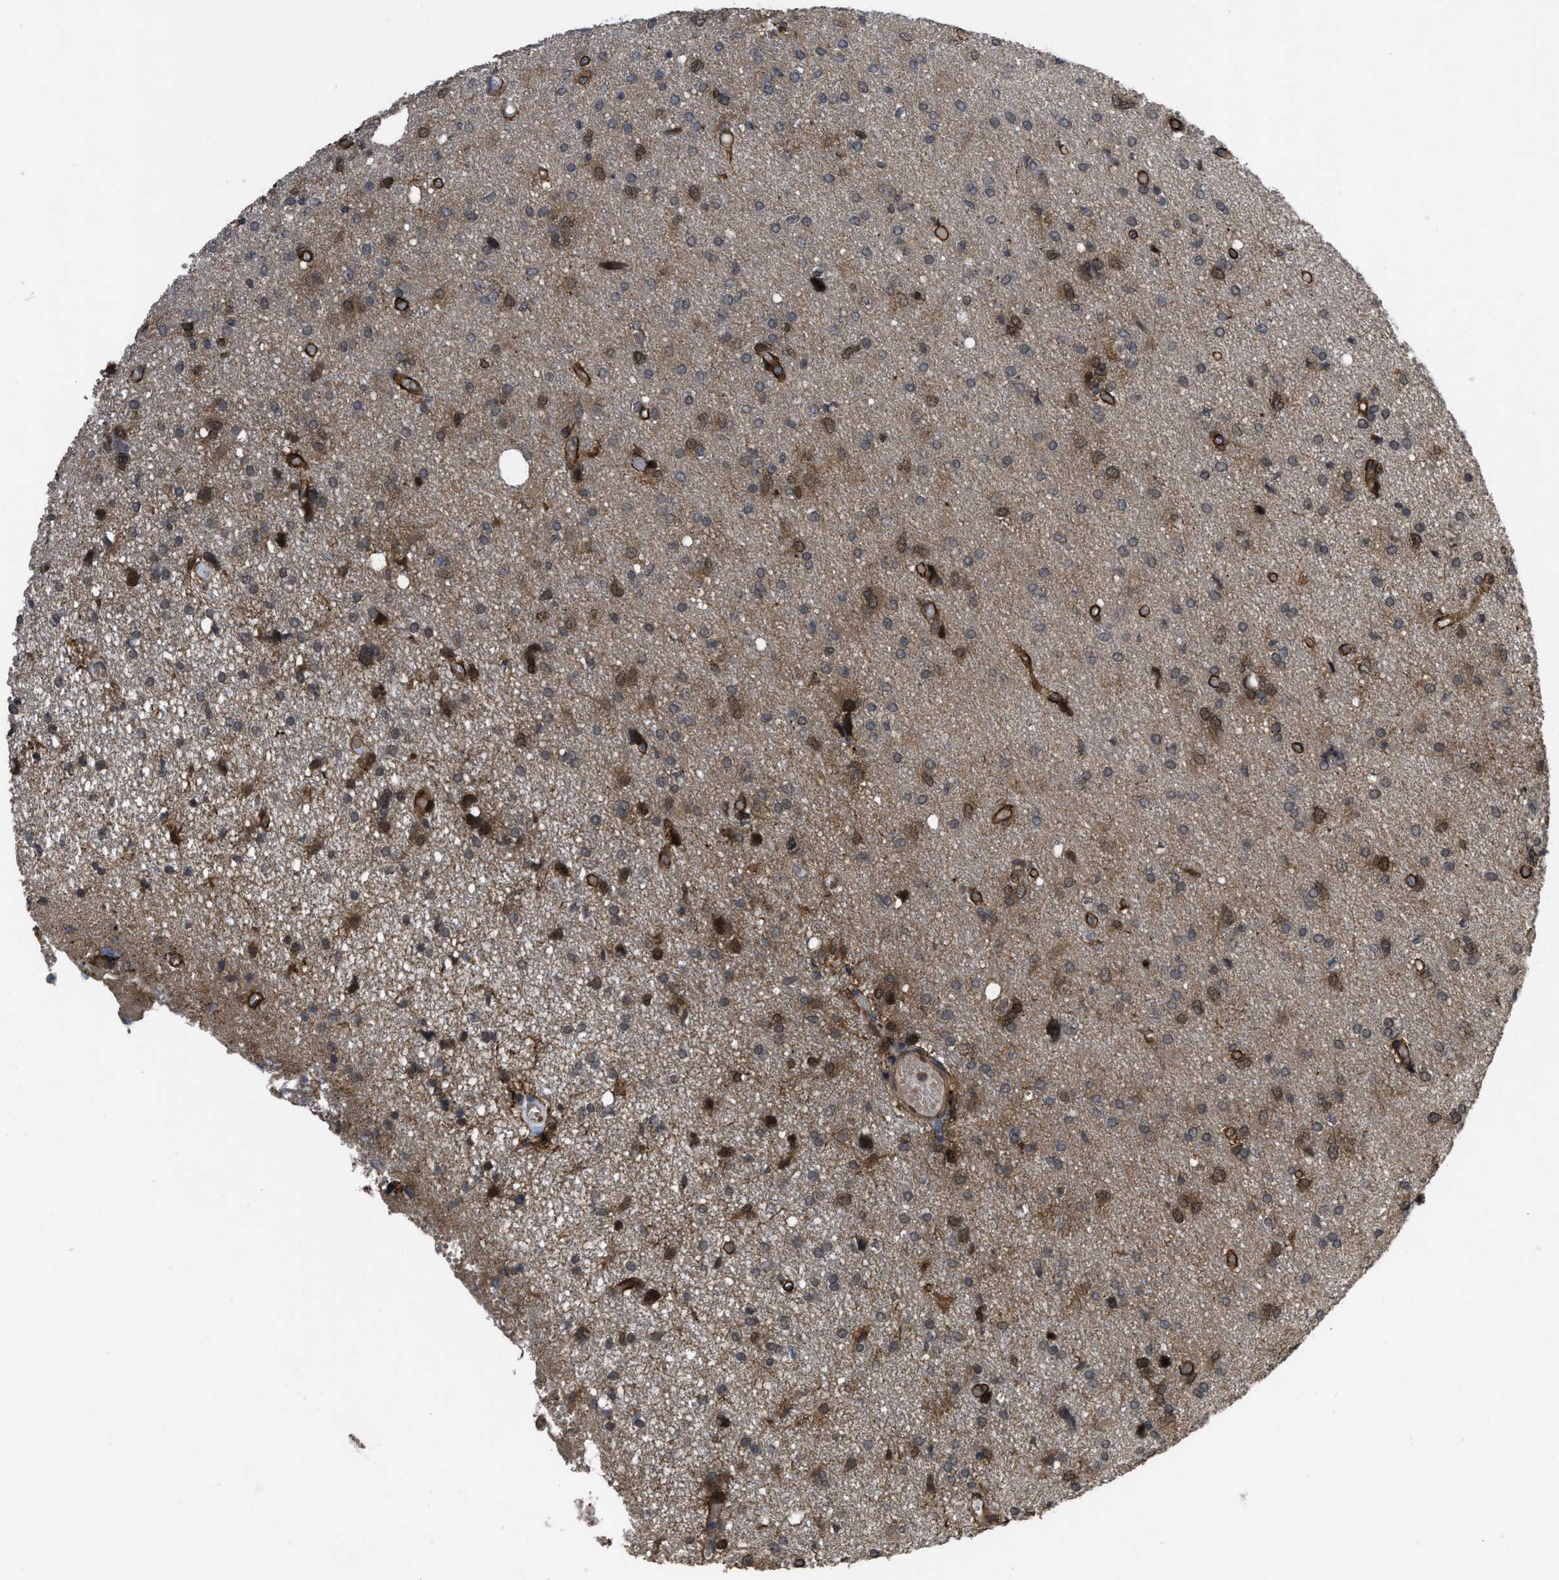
{"staining": {"intensity": "strong", "quantity": "25%-75%", "location": "cytoplasmic/membranous,nuclear"}, "tissue": "glioma", "cell_type": "Tumor cells", "image_type": "cancer", "snomed": [{"axis": "morphology", "description": "Glioma, malignant, High grade"}, {"axis": "topography", "description": "Brain"}], "caption": "Immunohistochemistry staining of glioma, which exhibits high levels of strong cytoplasmic/membranous and nuclear positivity in about 25%-75% of tumor cells indicating strong cytoplasmic/membranous and nuclear protein expression. The staining was performed using DAB (3,3'-diaminobenzidine) (brown) for protein detection and nuclei were counterstained in hematoxylin (blue).", "gene": "UTRN", "patient": {"sex": "female", "age": 59}}